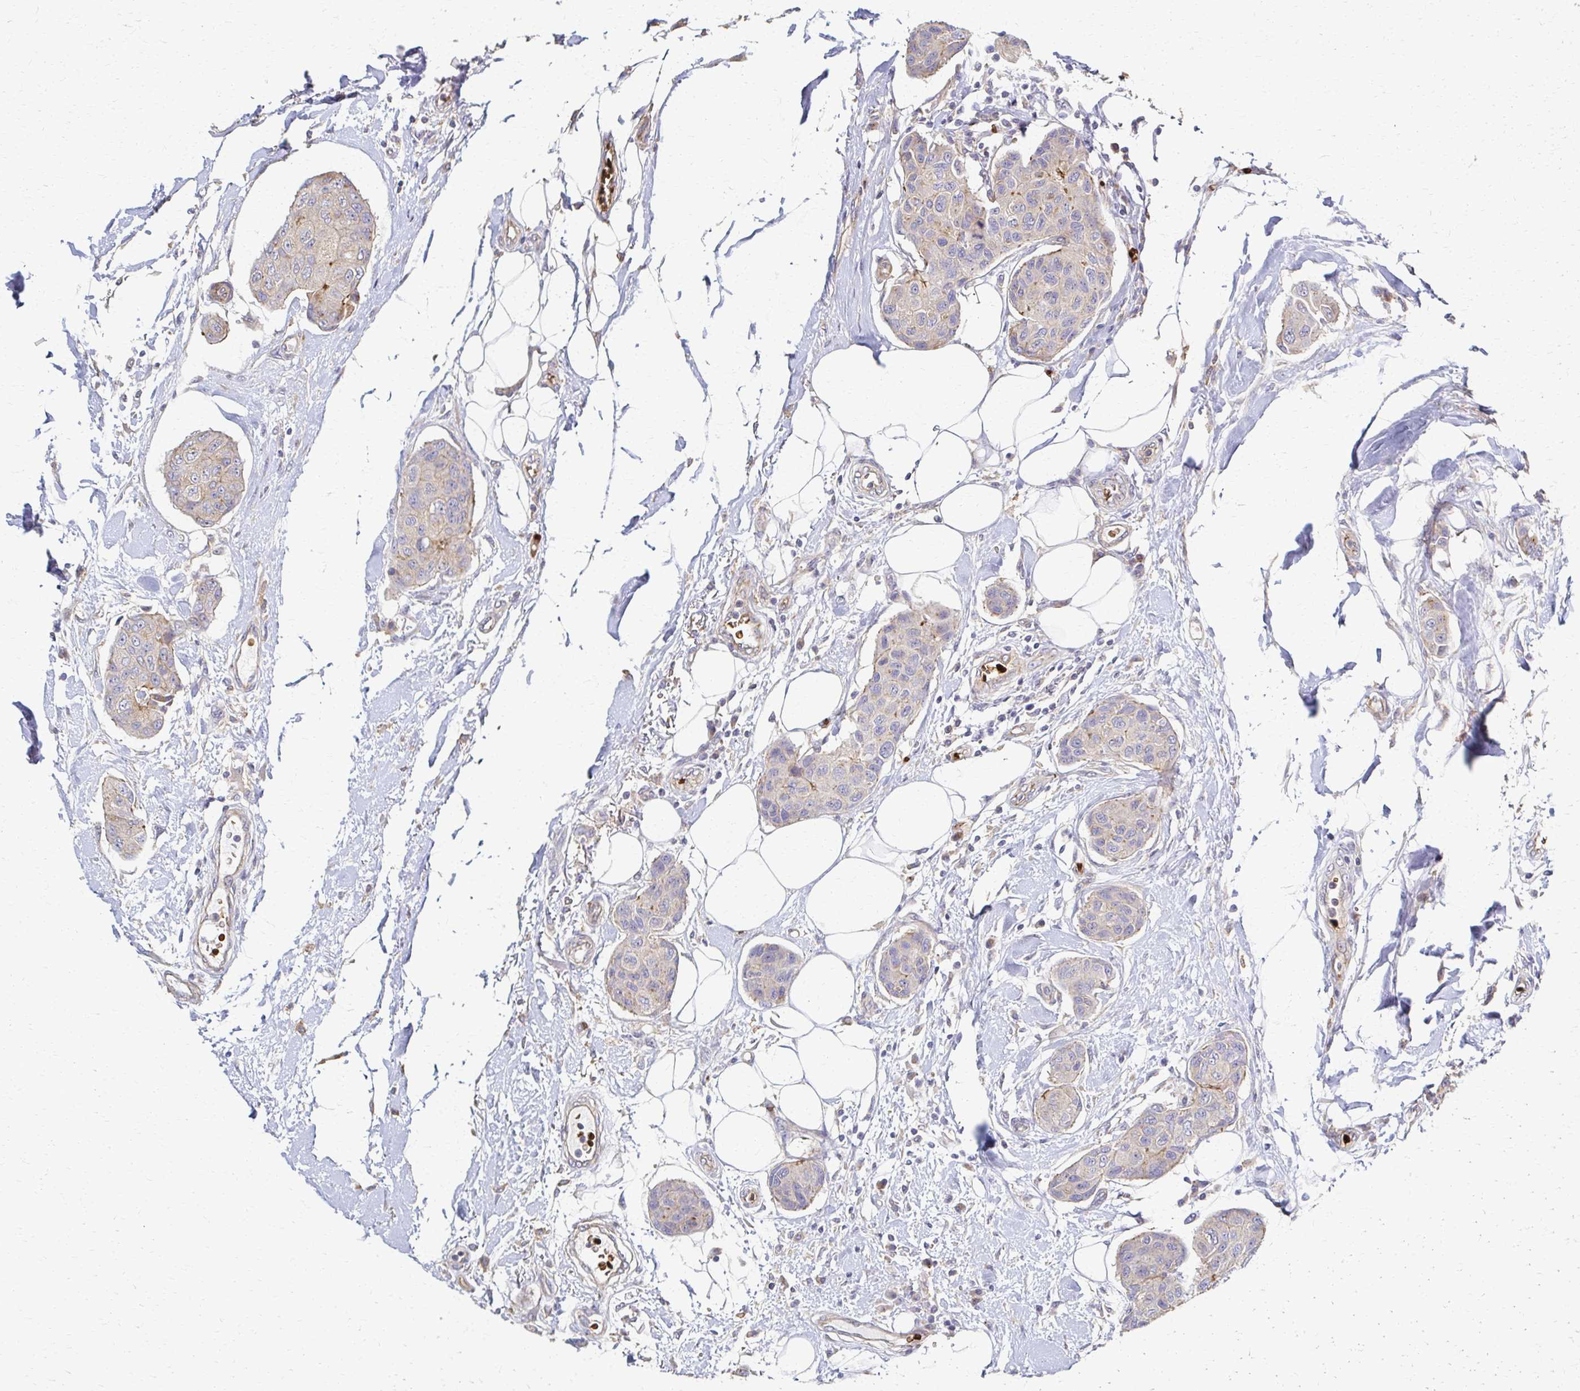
{"staining": {"intensity": "weak", "quantity": ">75%", "location": "cytoplasmic/membranous"}, "tissue": "breast cancer", "cell_type": "Tumor cells", "image_type": "cancer", "snomed": [{"axis": "morphology", "description": "Duct carcinoma"}, {"axis": "topography", "description": "Breast"}, {"axis": "topography", "description": "Lymph node"}], "caption": "Brown immunohistochemical staining in human breast cancer (invasive ductal carcinoma) displays weak cytoplasmic/membranous positivity in about >75% of tumor cells.", "gene": "SKA2", "patient": {"sex": "female", "age": 80}}